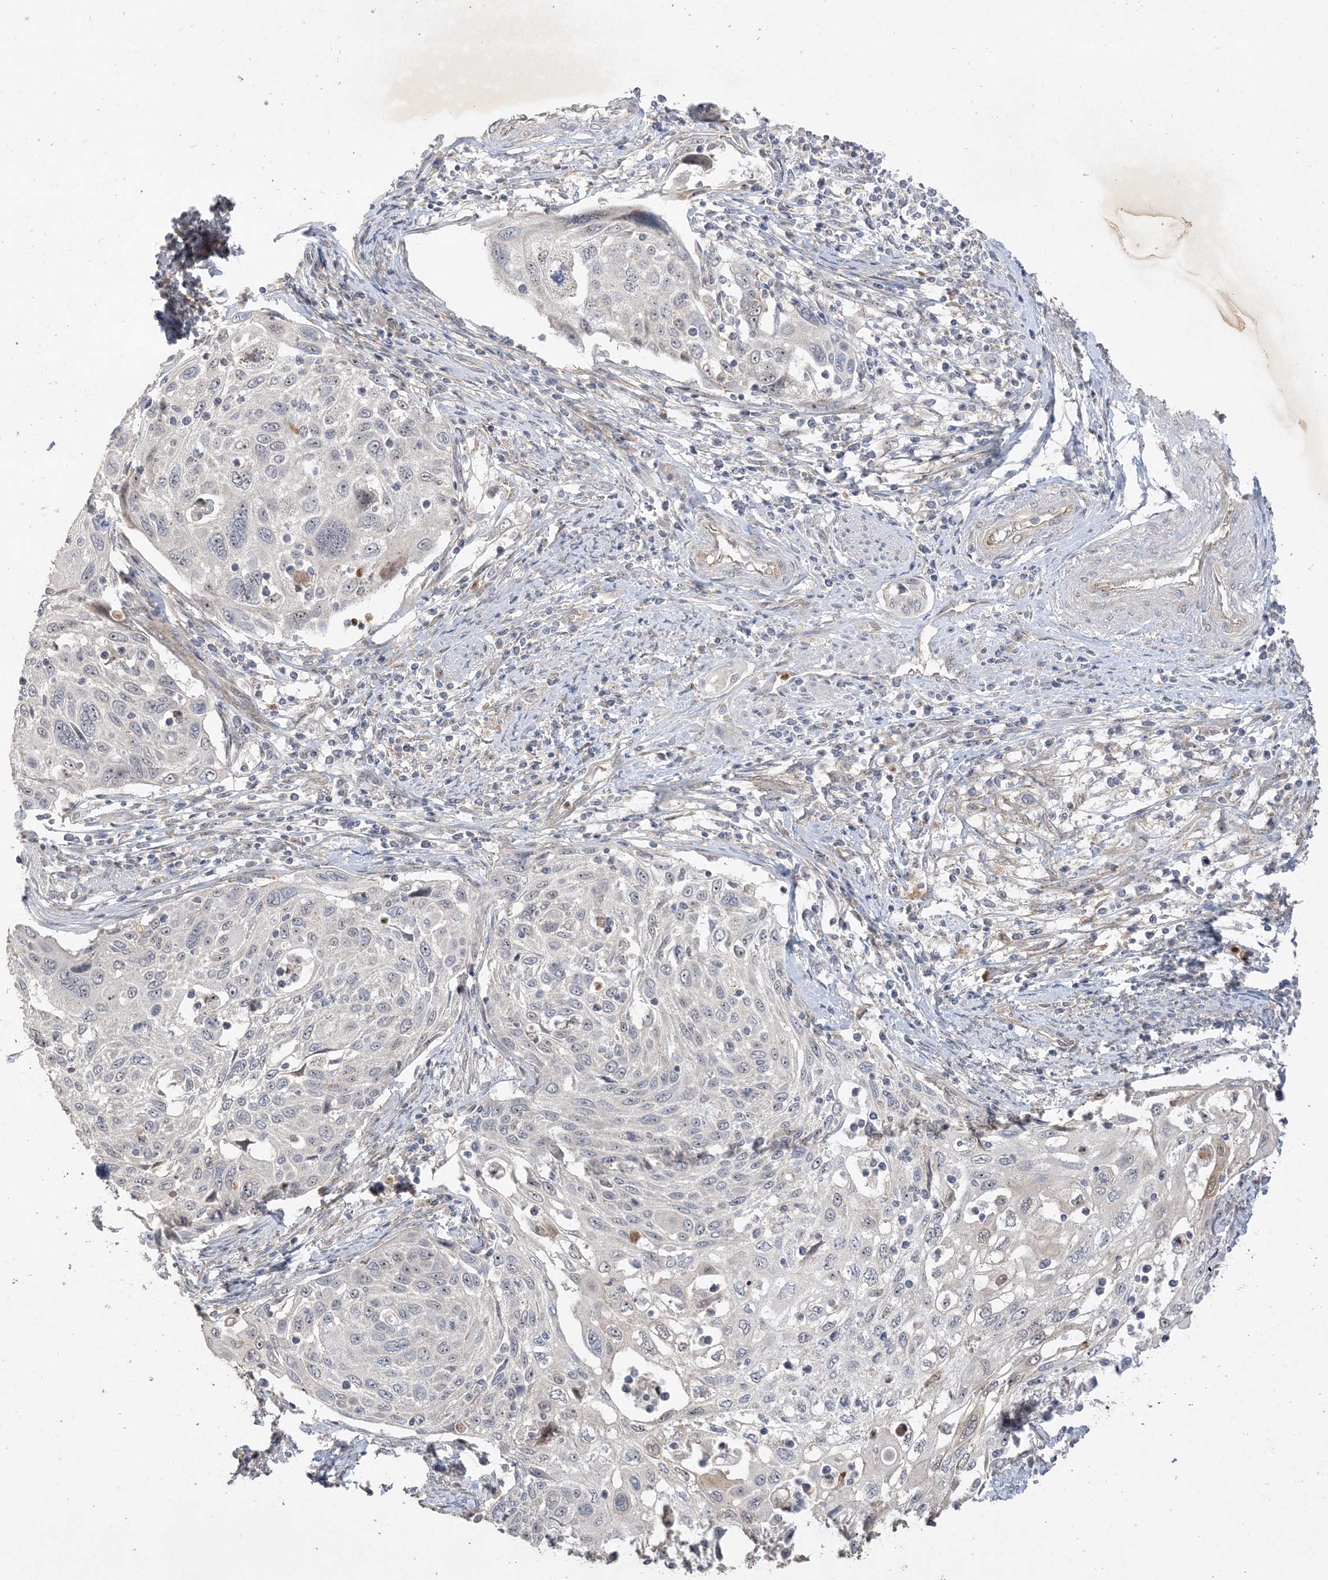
{"staining": {"intensity": "weak", "quantity": "<25%", "location": "nuclear"}, "tissue": "cervical cancer", "cell_type": "Tumor cells", "image_type": "cancer", "snomed": [{"axis": "morphology", "description": "Squamous cell carcinoma, NOS"}, {"axis": "topography", "description": "Cervix"}], "caption": "This is an immunohistochemistry (IHC) photomicrograph of human cervical cancer (squamous cell carcinoma). There is no staining in tumor cells.", "gene": "DDX18", "patient": {"sex": "female", "age": 70}}